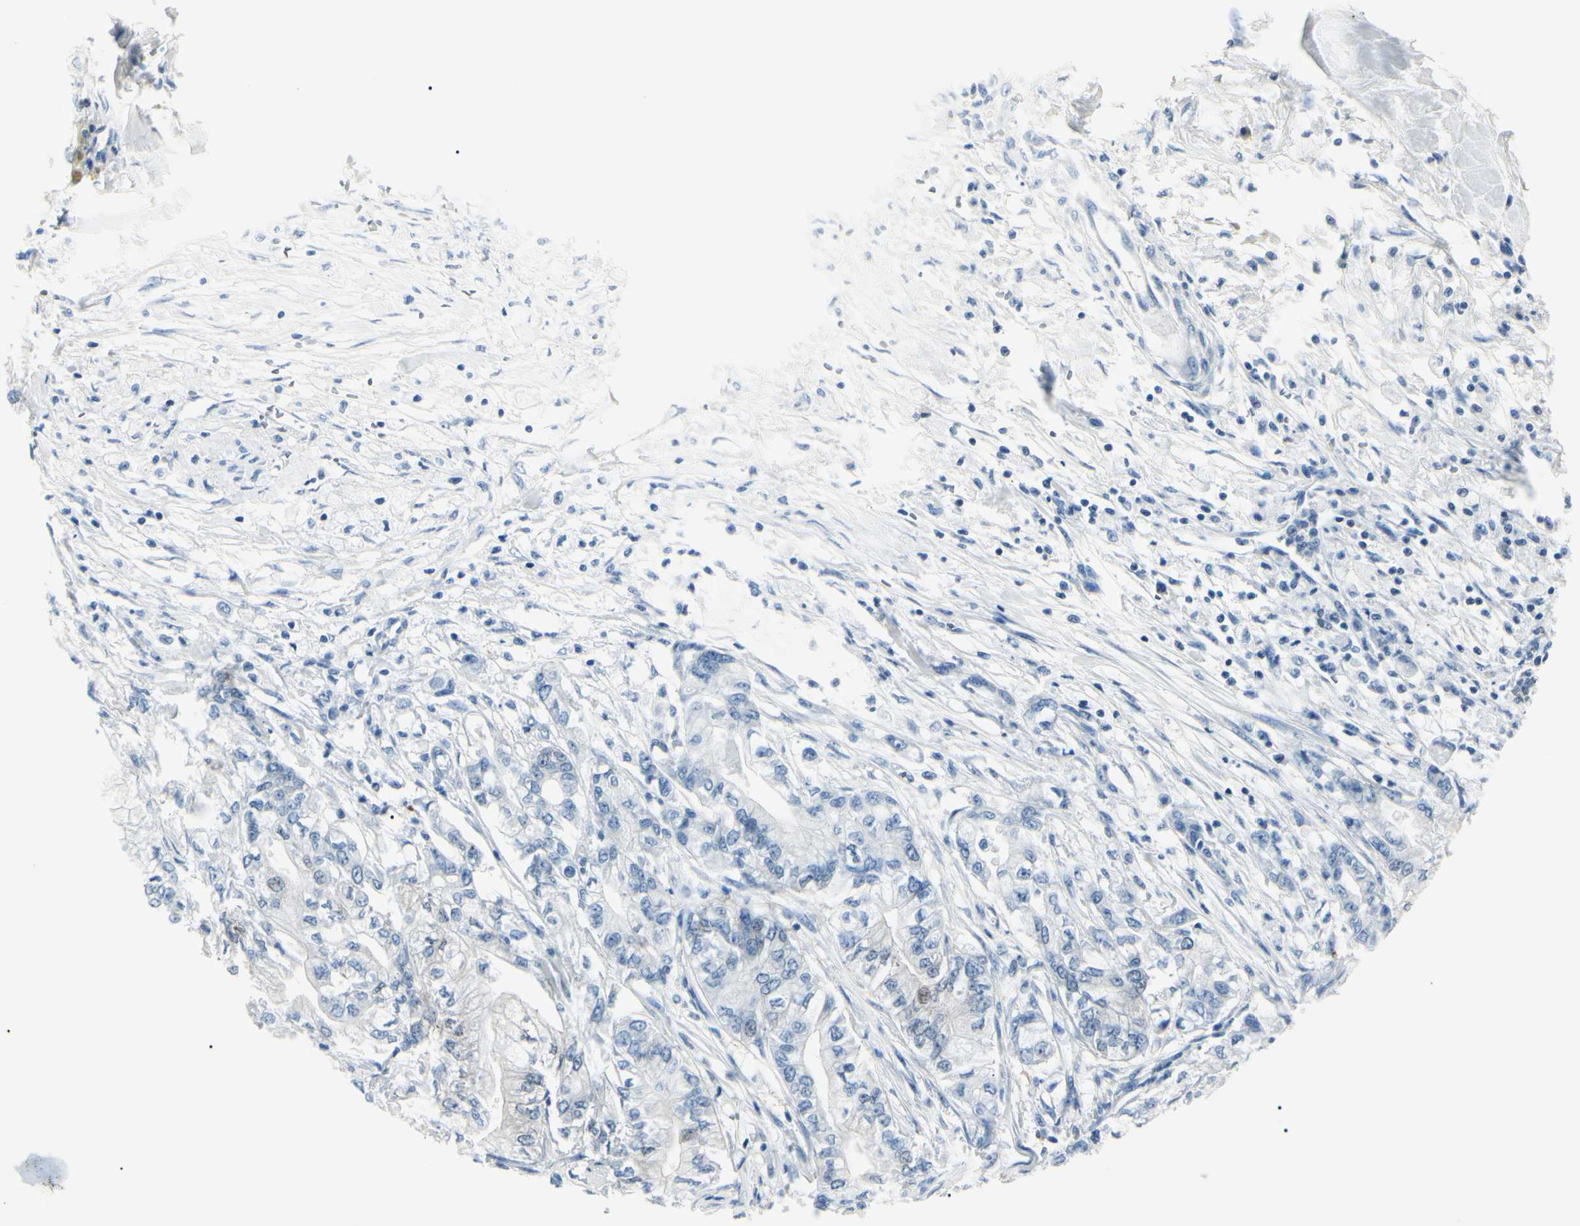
{"staining": {"intensity": "negative", "quantity": "none", "location": "none"}, "tissue": "pancreatic cancer", "cell_type": "Tumor cells", "image_type": "cancer", "snomed": [{"axis": "morphology", "description": "Adenocarcinoma, NOS"}, {"axis": "topography", "description": "Pancreas"}], "caption": "Immunohistochemistry (IHC) of human adenocarcinoma (pancreatic) demonstrates no positivity in tumor cells. (Immunohistochemistry, brightfield microscopy, high magnification).", "gene": "CA2", "patient": {"sex": "male", "age": 70}}